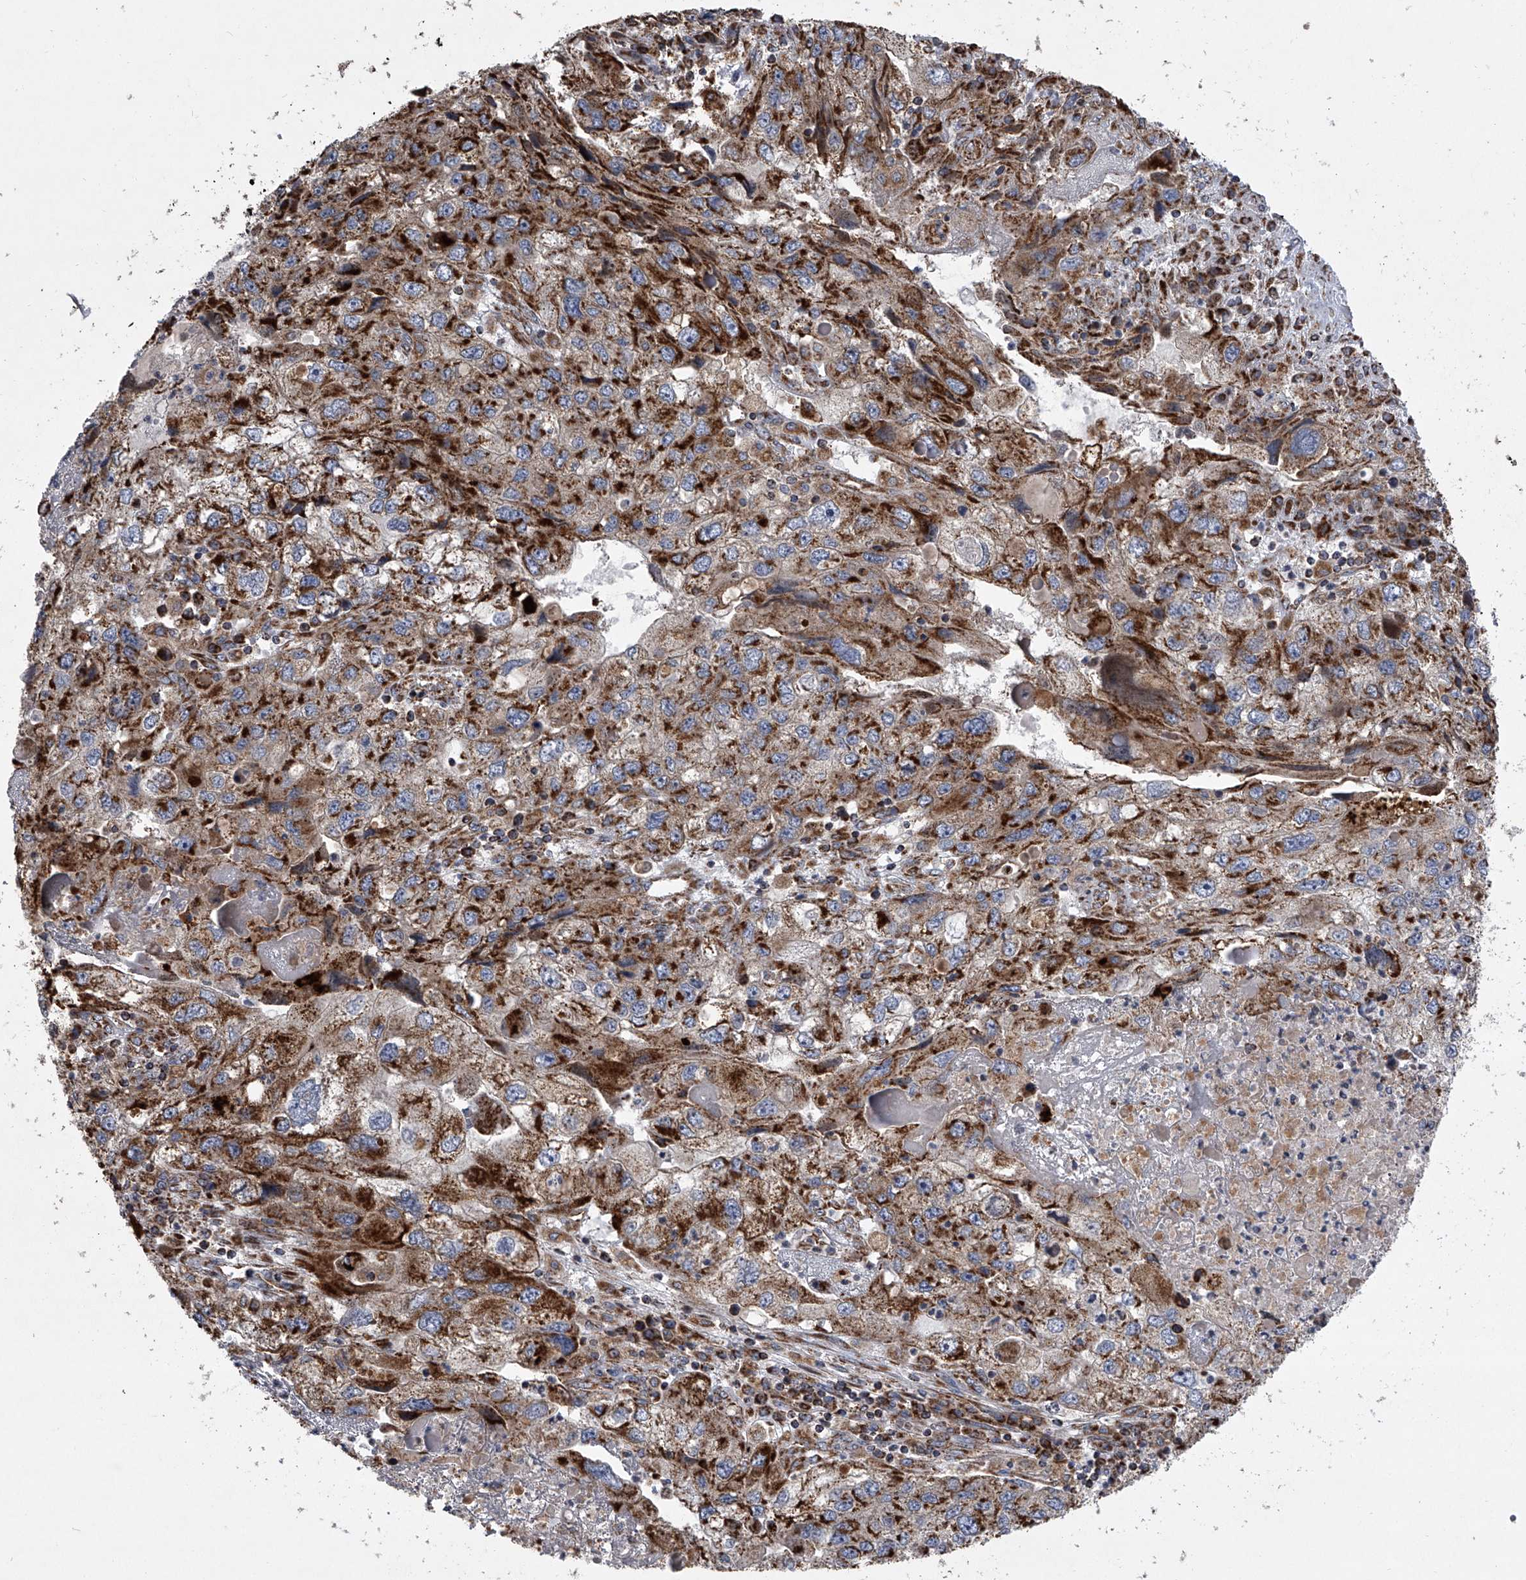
{"staining": {"intensity": "strong", "quantity": ">75%", "location": "cytoplasmic/membranous"}, "tissue": "endometrial cancer", "cell_type": "Tumor cells", "image_type": "cancer", "snomed": [{"axis": "morphology", "description": "Adenocarcinoma, NOS"}, {"axis": "topography", "description": "Endometrium"}], "caption": "This is an image of immunohistochemistry (IHC) staining of endometrial cancer, which shows strong expression in the cytoplasmic/membranous of tumor cells.", "gene": "ZC3H15", "patient": {"sex": "female", "age": 49}}